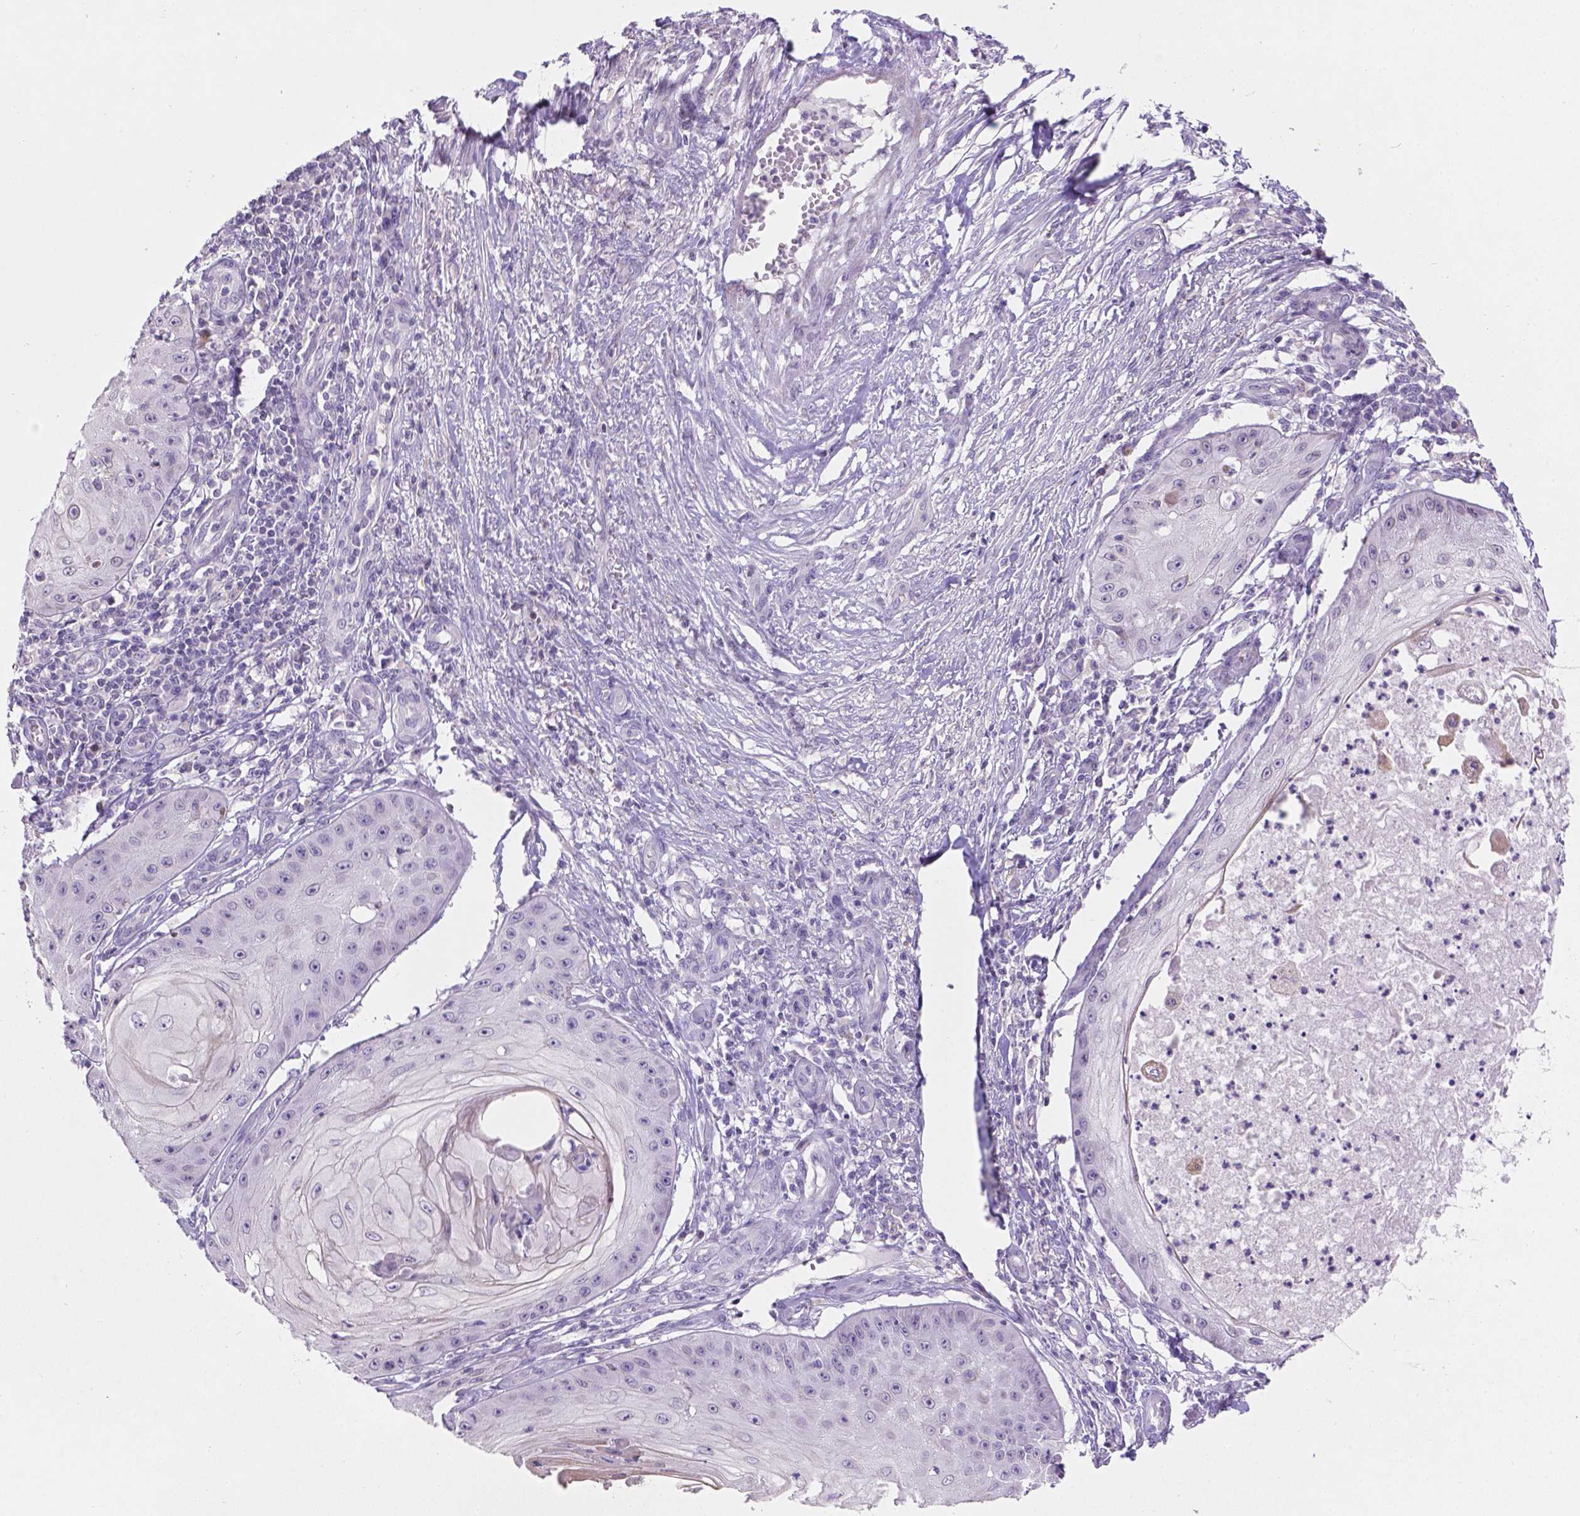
{"staining": {"intensity": "negative", "quantity": "none", "location": "none"}, "tissue": "skin cancer", "cell_type": "Tumor cells", "image_type": "cancer", "snomed": [{"axis": "morphology", "description": "Squamous cell carcinoma, NOS"}, {"axis": "topography", "description": "Skin"}], "caption": "The micrograph exhibits no staining of tumor cells in skin cancer.", "gene": "DMWD", "patient": {"sex": "male", "age": 70}}